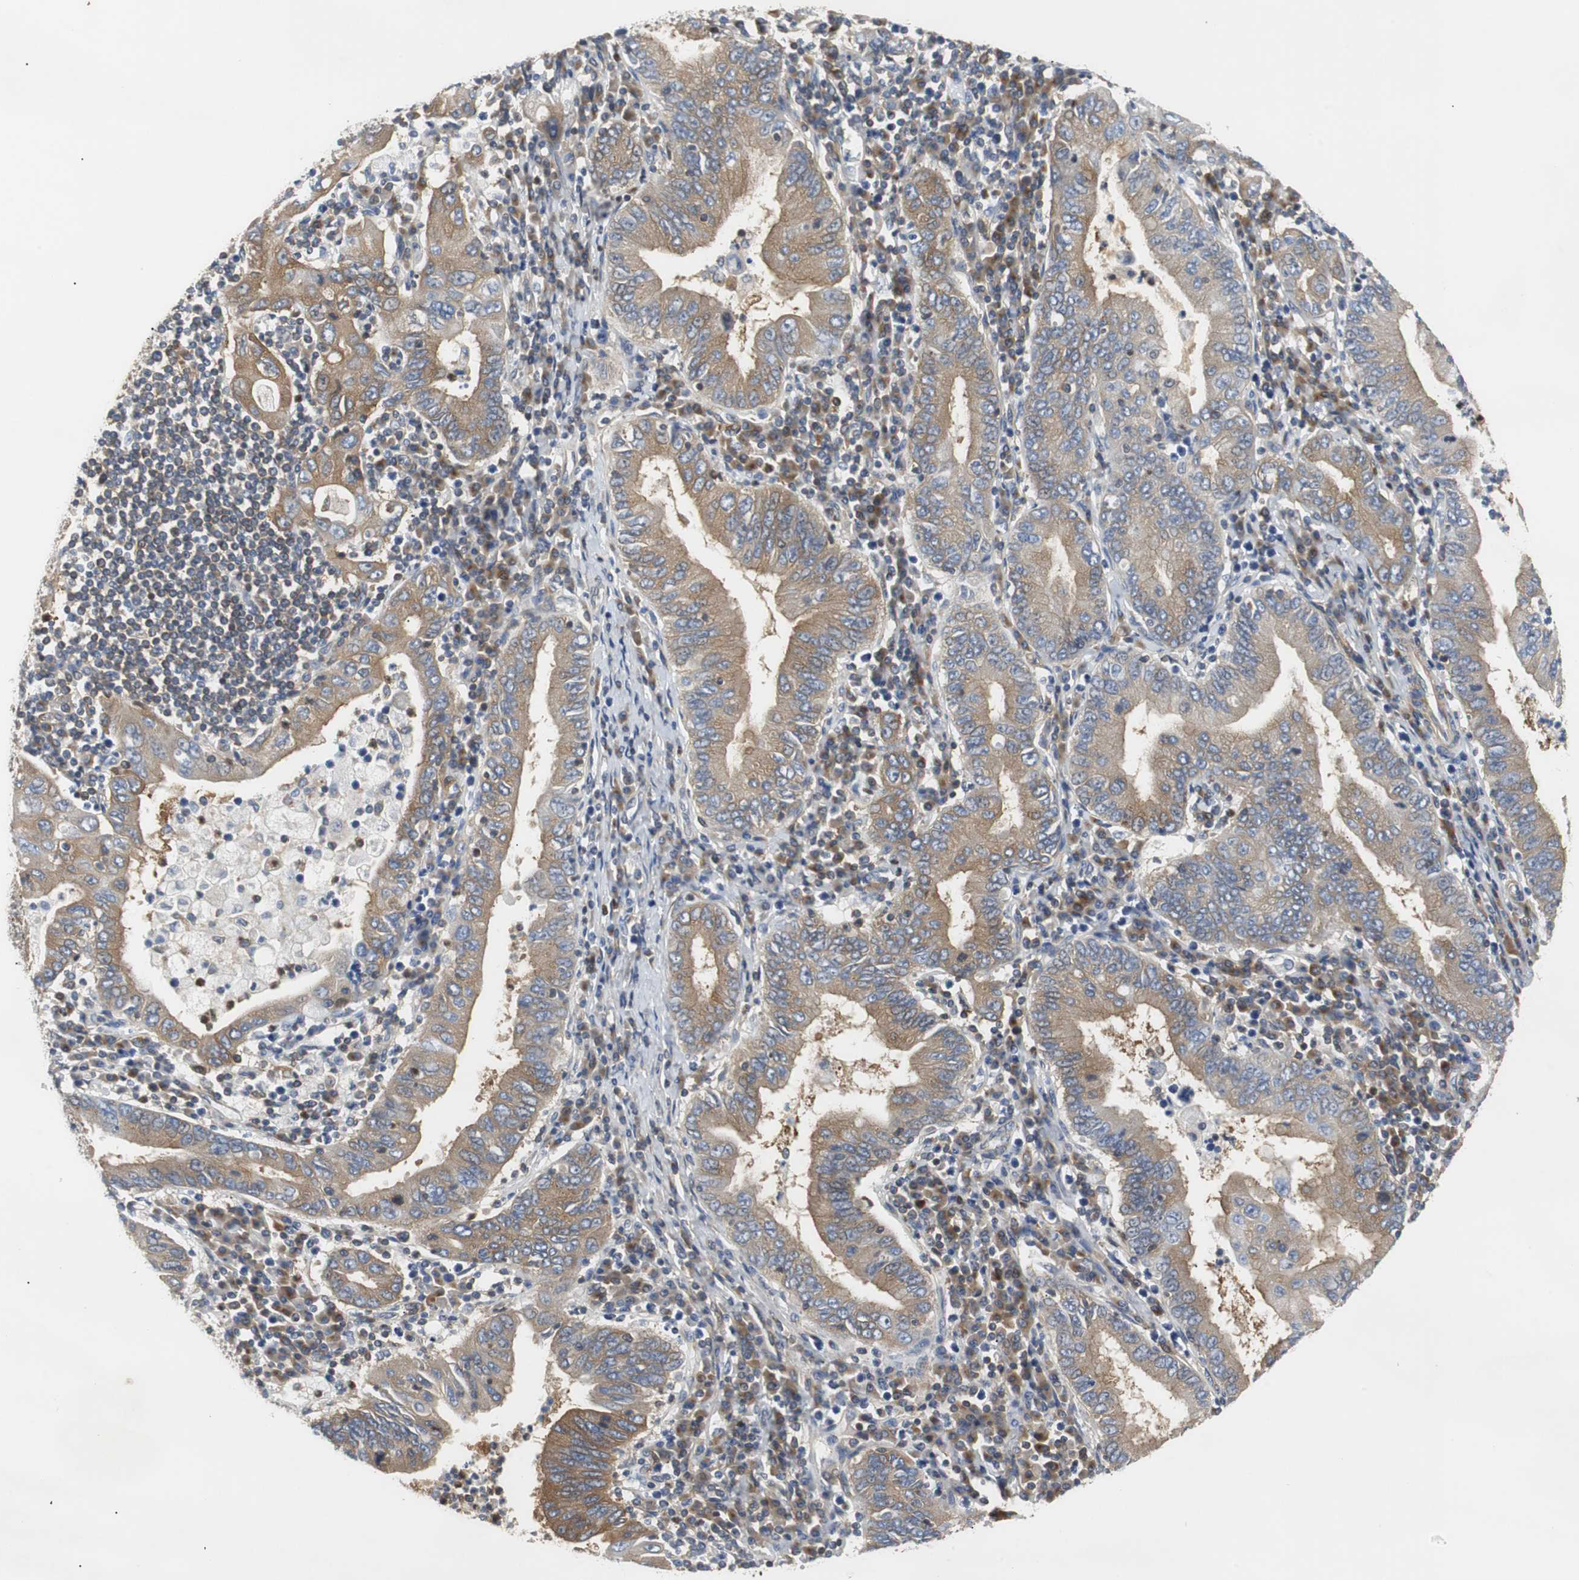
{"staining": {"intensity": "moderate", "quantity": ">75%", "location": "cytoplasmic/membranous"}, "tissue": "stomach cancer", "cell_type": "Tumor cells", "image_type": "cancer", "snomed": [{"axis": "morphology", "description": "Normal tissue, NOS"}, {"axis": "morphology", "description": "Adenocarcinoma, NOS"}, {"axis": "topography", "description": "Esophagus"}, {"axis": "topography", "description": "Stomach, upper"}, {"axis": "topography", "description": "Peripheral nerve tissue"}], "caption": "Immunohistochemistry (IHC) (DAB (3,3'-diaminobenzidine)) staining of stomach adenocarcinoma demonstrates moderate cytoplasmic/membranous protein positivity in about >75% of tumor cells.", "gene": "GYS1", "patient": {"sex": "male", "age": 62}}